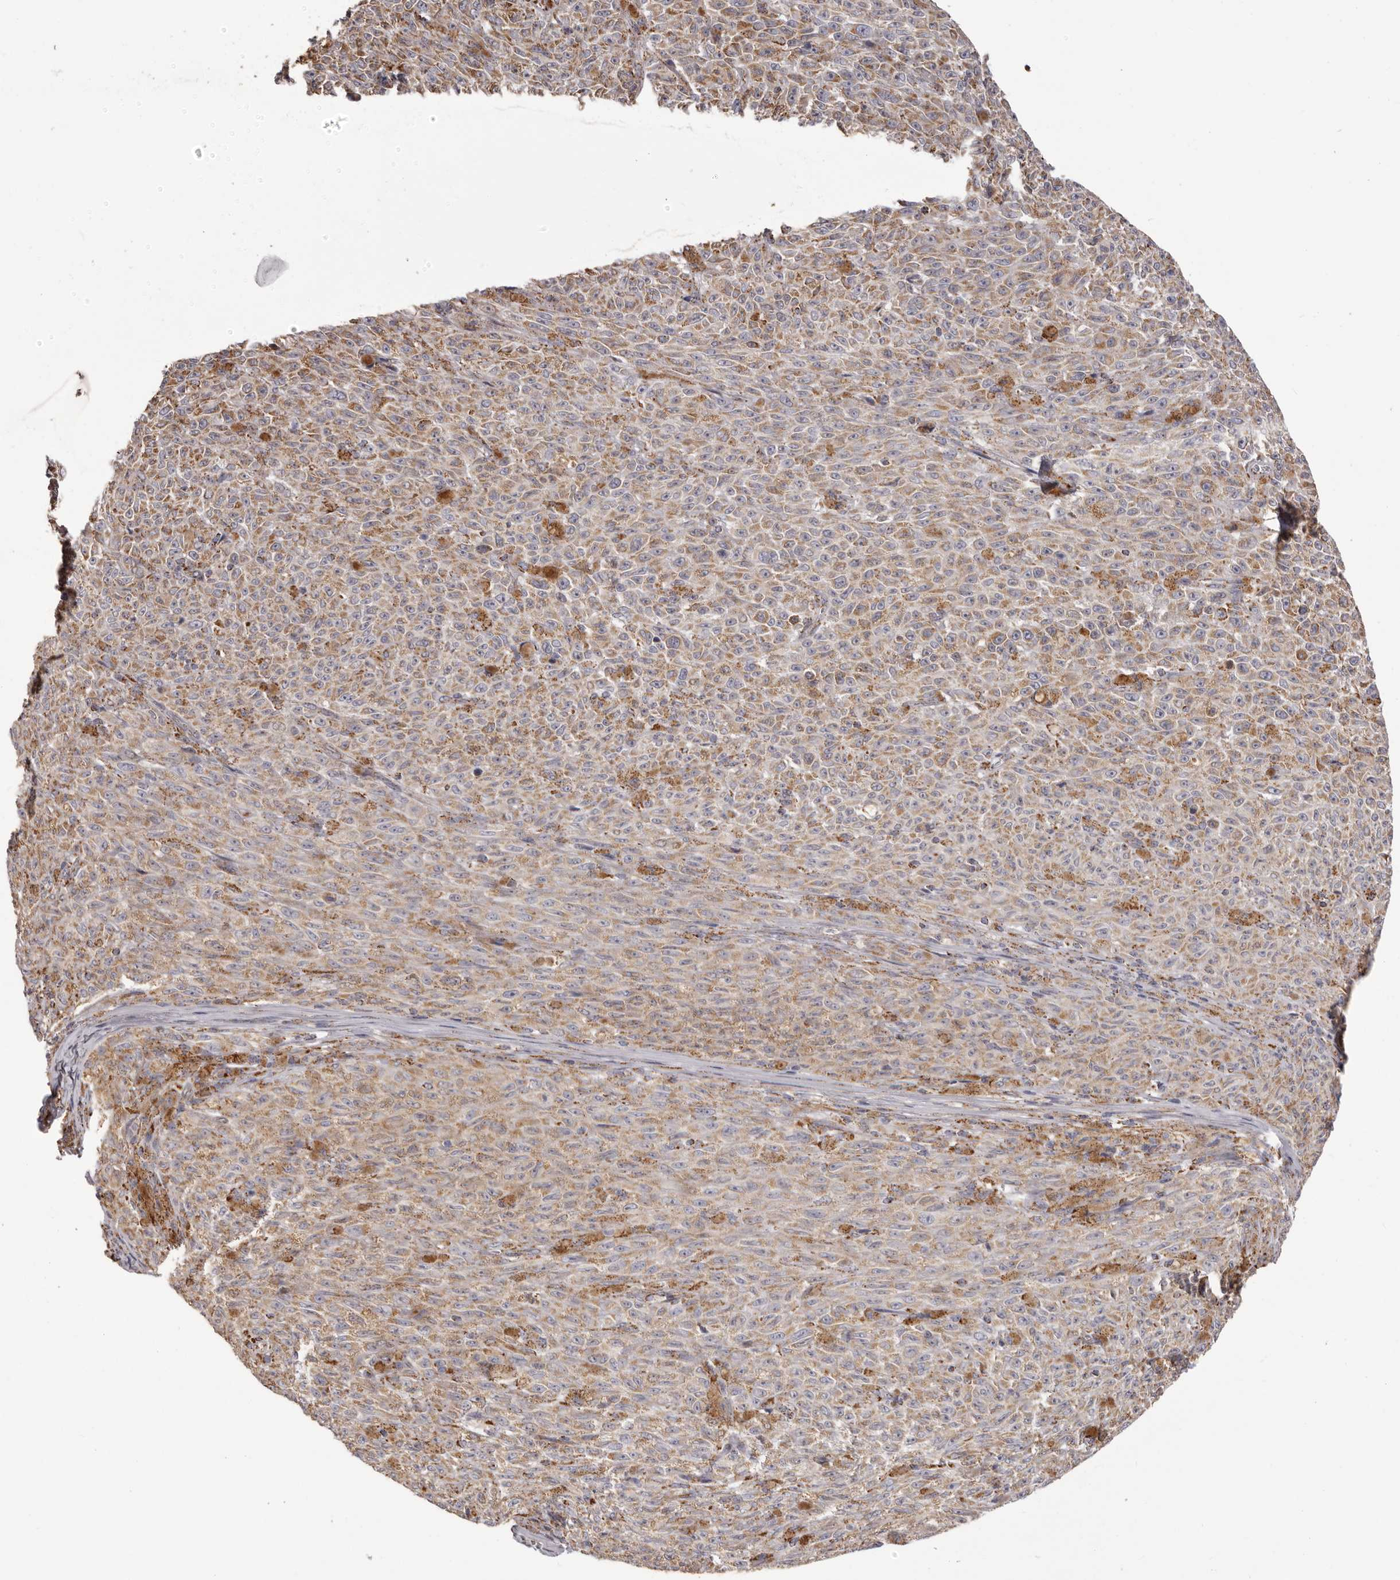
{"staining": {"intensity": "moderate", "quantity": ">75%", "location": "cytoplasmic/membranous"}, "tissue": "melanoma", "cell_type": "Tumor cells", "image_type": "cancer", "snomed": [{"axis": "morphology", "description": "Malignant melanoma, NOS"}, {"axis": "topography", "description": "Skin"}], "caption": "A medium amount of moderate cytoplasmic/membranous staining is identified in approximately >75% of tumor cells in melanoma tissue.", "gene": "CHRM2", "patient": {"sex": "female", "age": 82}}